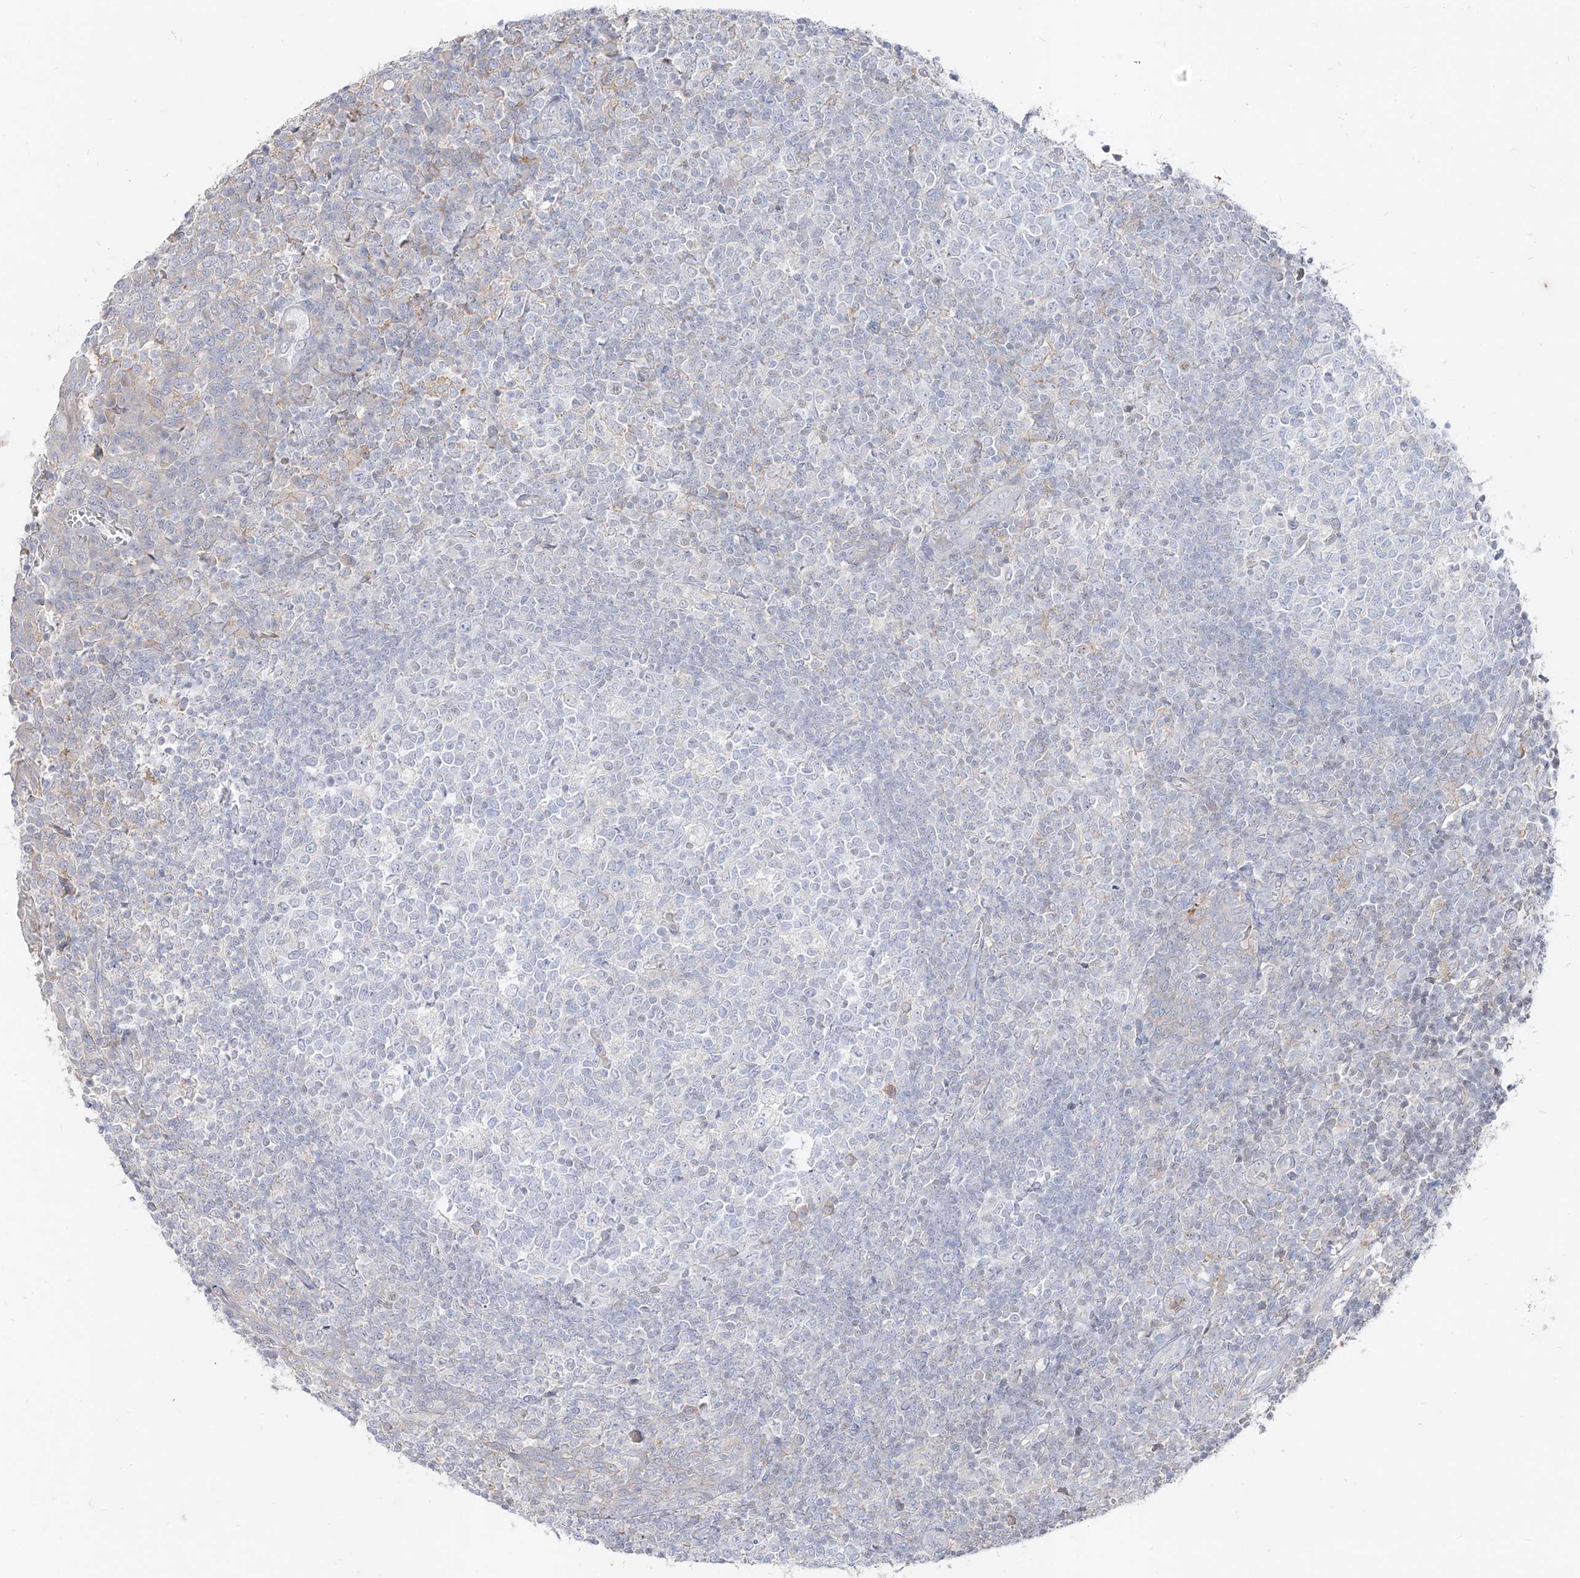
{"staining": {"intensity": "negative", "quantity": "none", "location": "none"}, "tissue": "tonsil", "cell_type": "Germinal center cells", "image_type": "normal", "snomed": [{"axis": "morphology", "description": "Normal tissue, NOS"}, {"axis": "topography", "description": "Tonsil"}], "caption": "Immunohistochemistry image of normal tonsil stained for a protein (brown), which shows no positivity in germinal center cells. Nuclei are stained in blue.", "gene": "RBFOX3", "patient": {"sex": "female", "age": 19}}